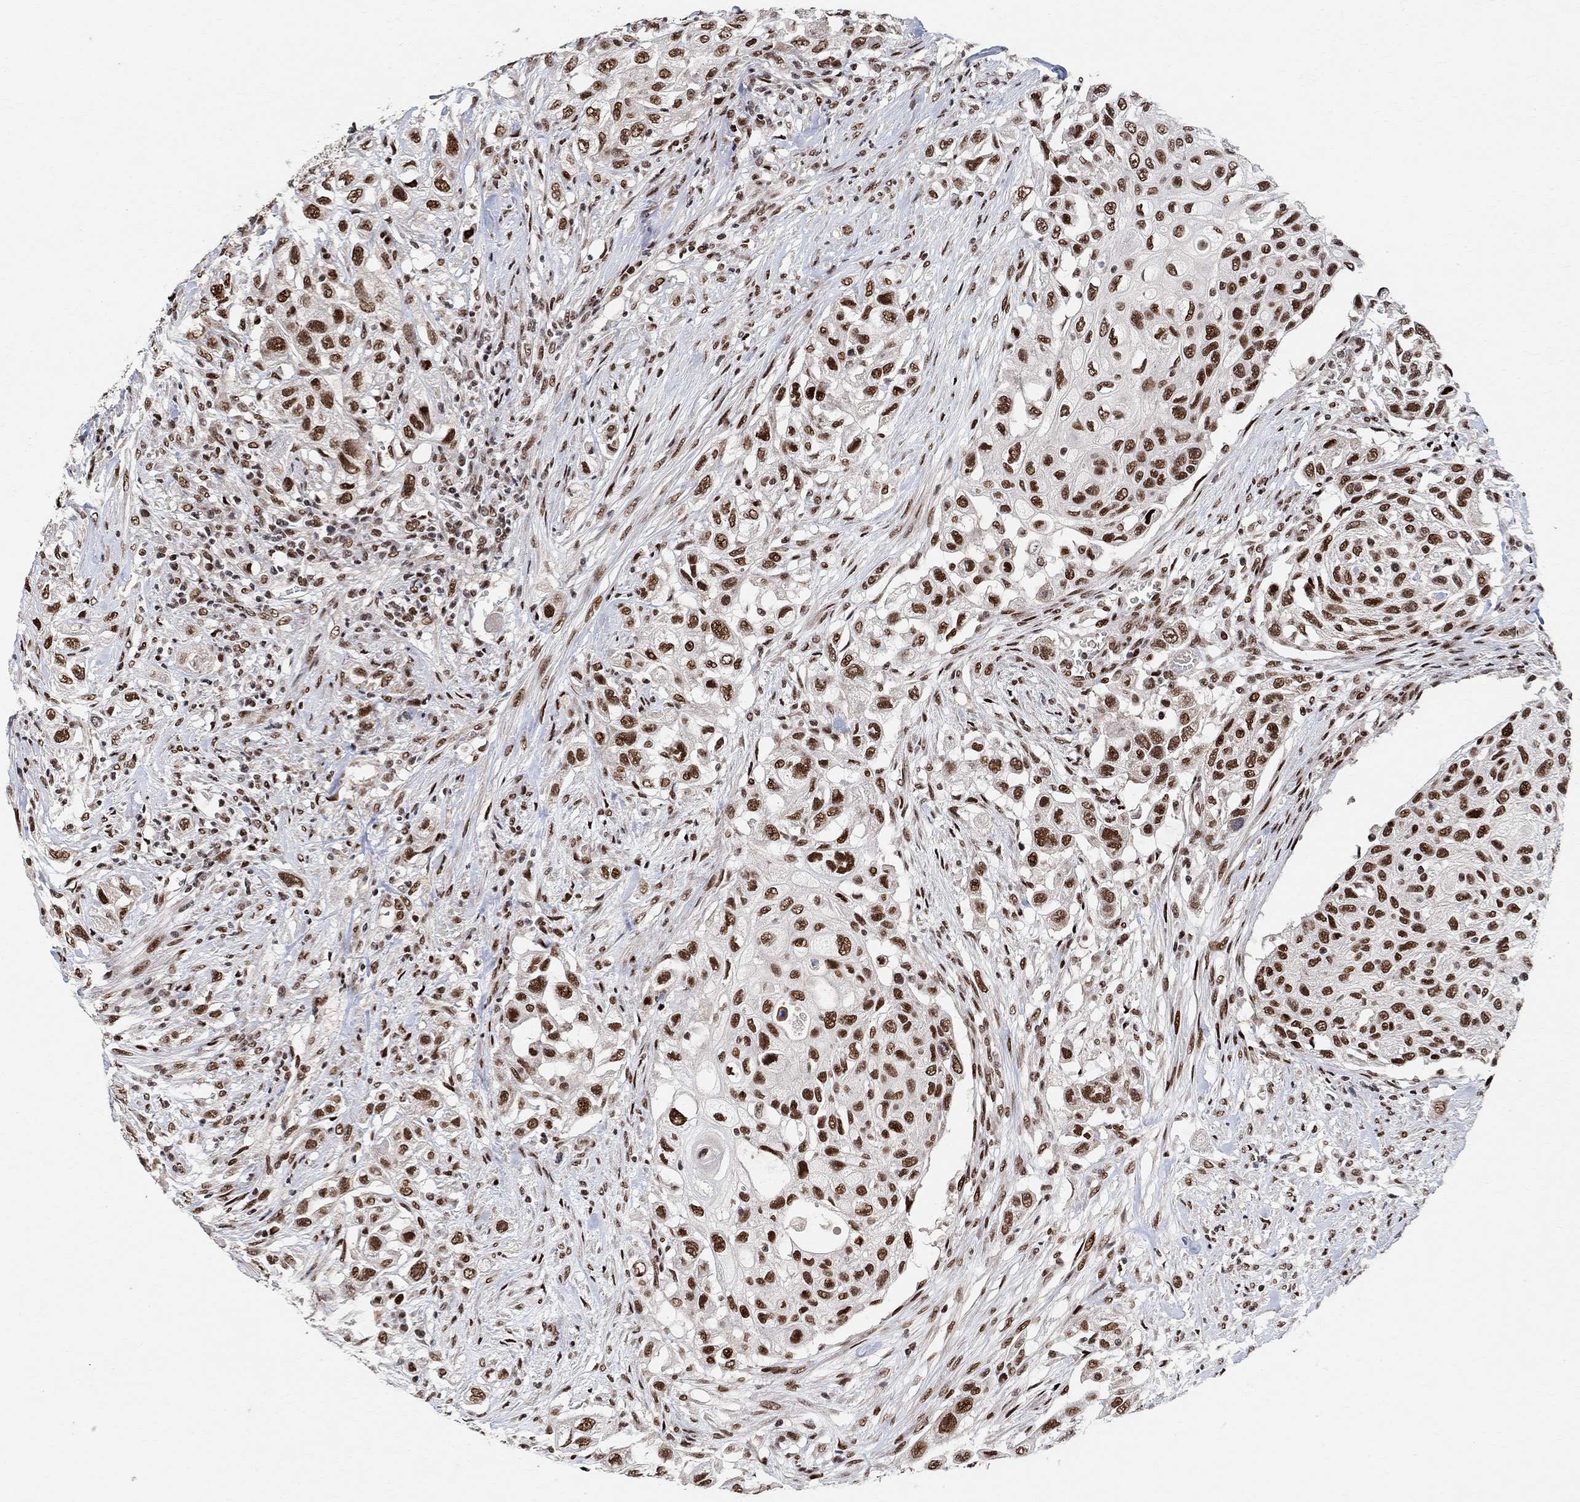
{"staining": {"intensity": "strong", "quantity": ">75%", "location": "nuclear"}, "tissue": "urothelial cancer", "cell_type": "Tumor cells", "image_type": "cancer", "snomed": [{"axis": "morphology", "description": "Urothelial carcinoma, High grade"}, {"axis": "topography", "description": "Urinary bladder"}], "caption": "There is high levels of strong nuclear positivity in tumor cells of urothelial carcinoma (high-grade), as demonstrated by immunohistochemical staining (brown color).", "gene": "E4F1", "patient": {"sex": "female", "age": 56}}